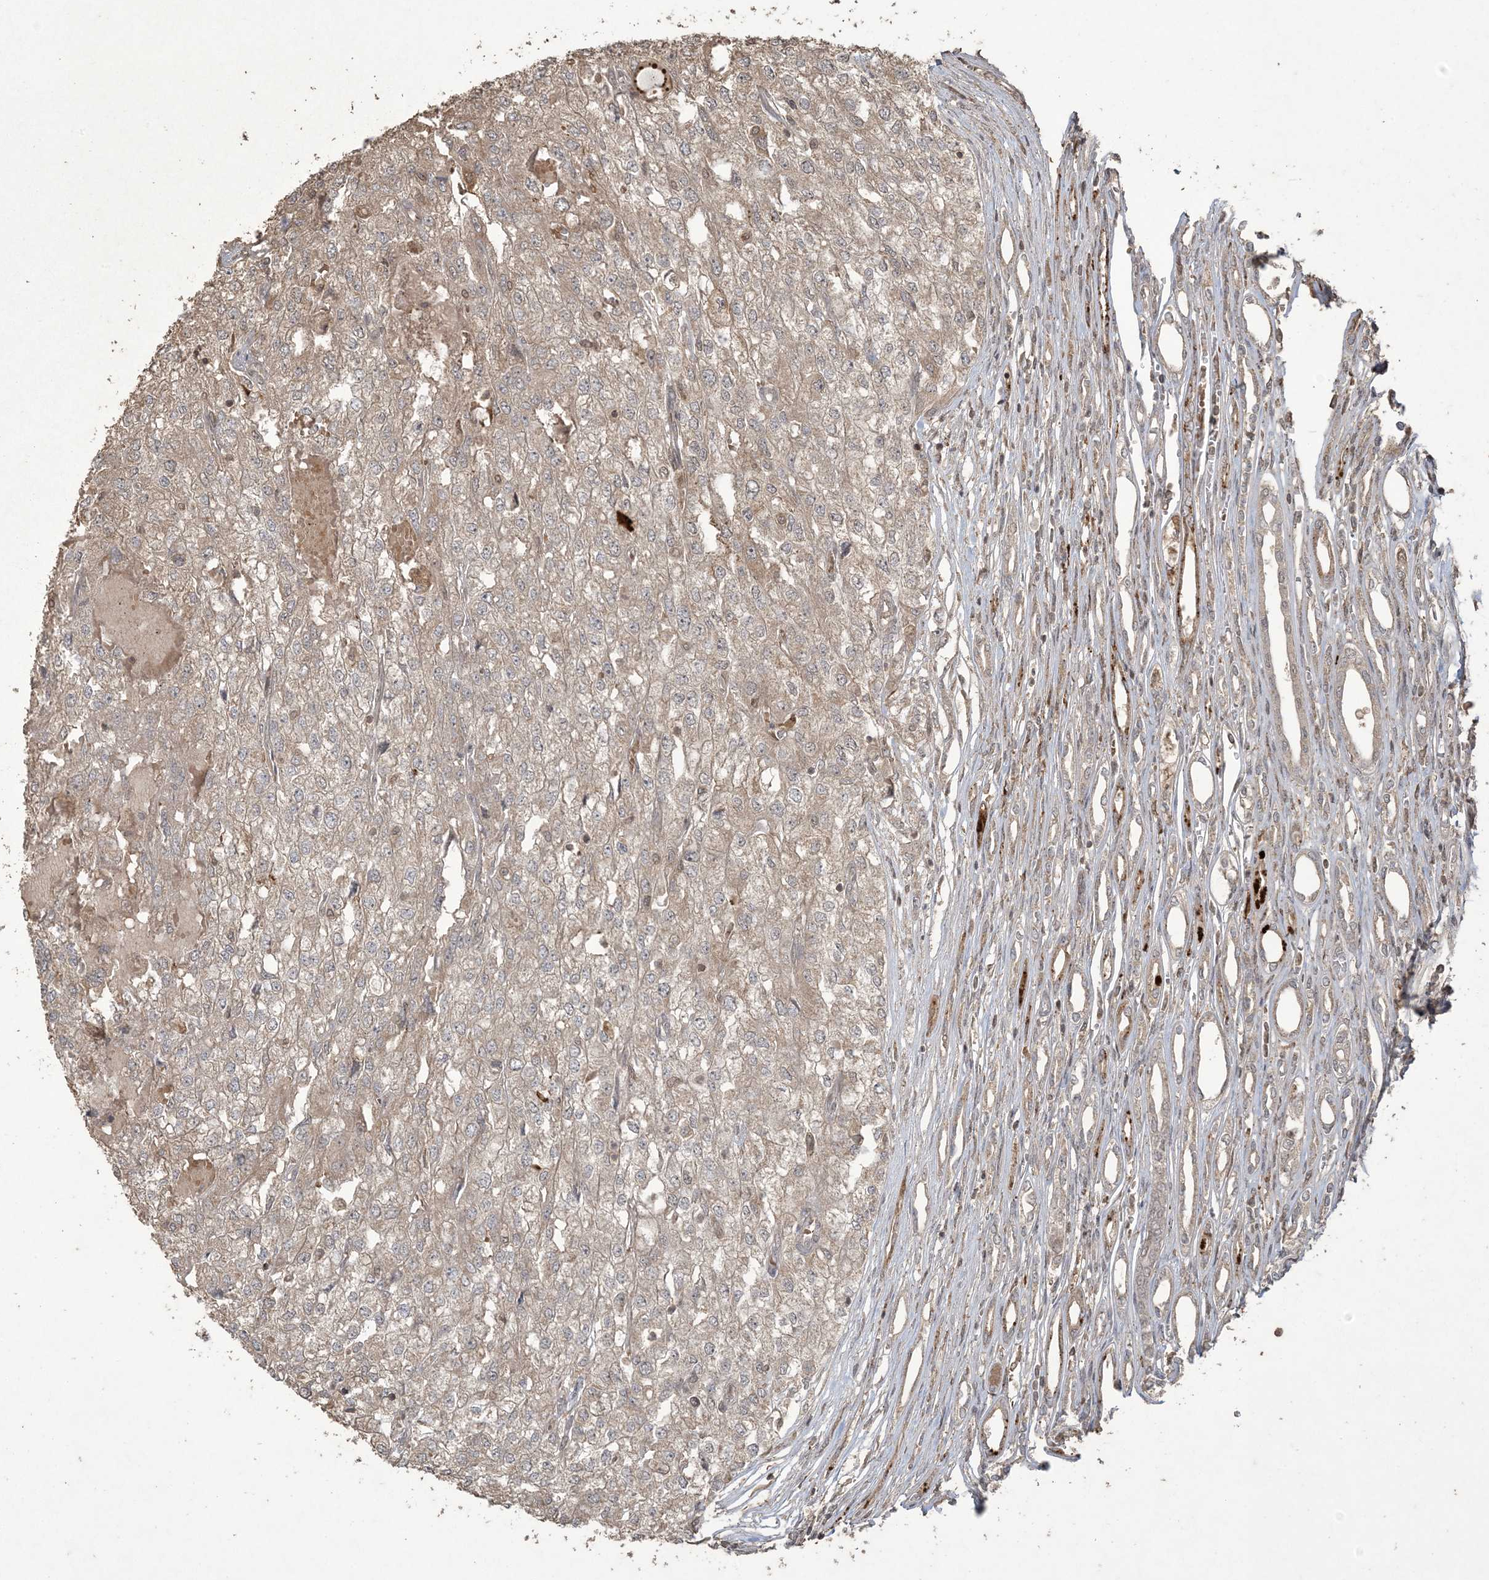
{"staining": {"intensity": "weak", "quantity": "25%-75%", "location": "cytoplasmic/membranous"}, "tissue": "renal cancer", "cell_type": "Tumor cells", "image_type": "cancer", "snomed": [{"axis": "morphology", "description": "Adenocarcinoma, NOS"}, {"axis": "topography", "description": "Kidney"}], "caption": "Immunohistochemistry staining of adenocarcinoma (renal), which demonstrates low levels of weak cytoplasmic/membranous staining in about 25%-75% of tumor cells indicating weak cytoplasmic/membranous protein staining. The staining was performed using DAB (brown) for protein detection and nuclei were counterstained in hematoxylin (blue).", "gene": "EFCAB8", "patient": {"sex": "female", "age": 54}}